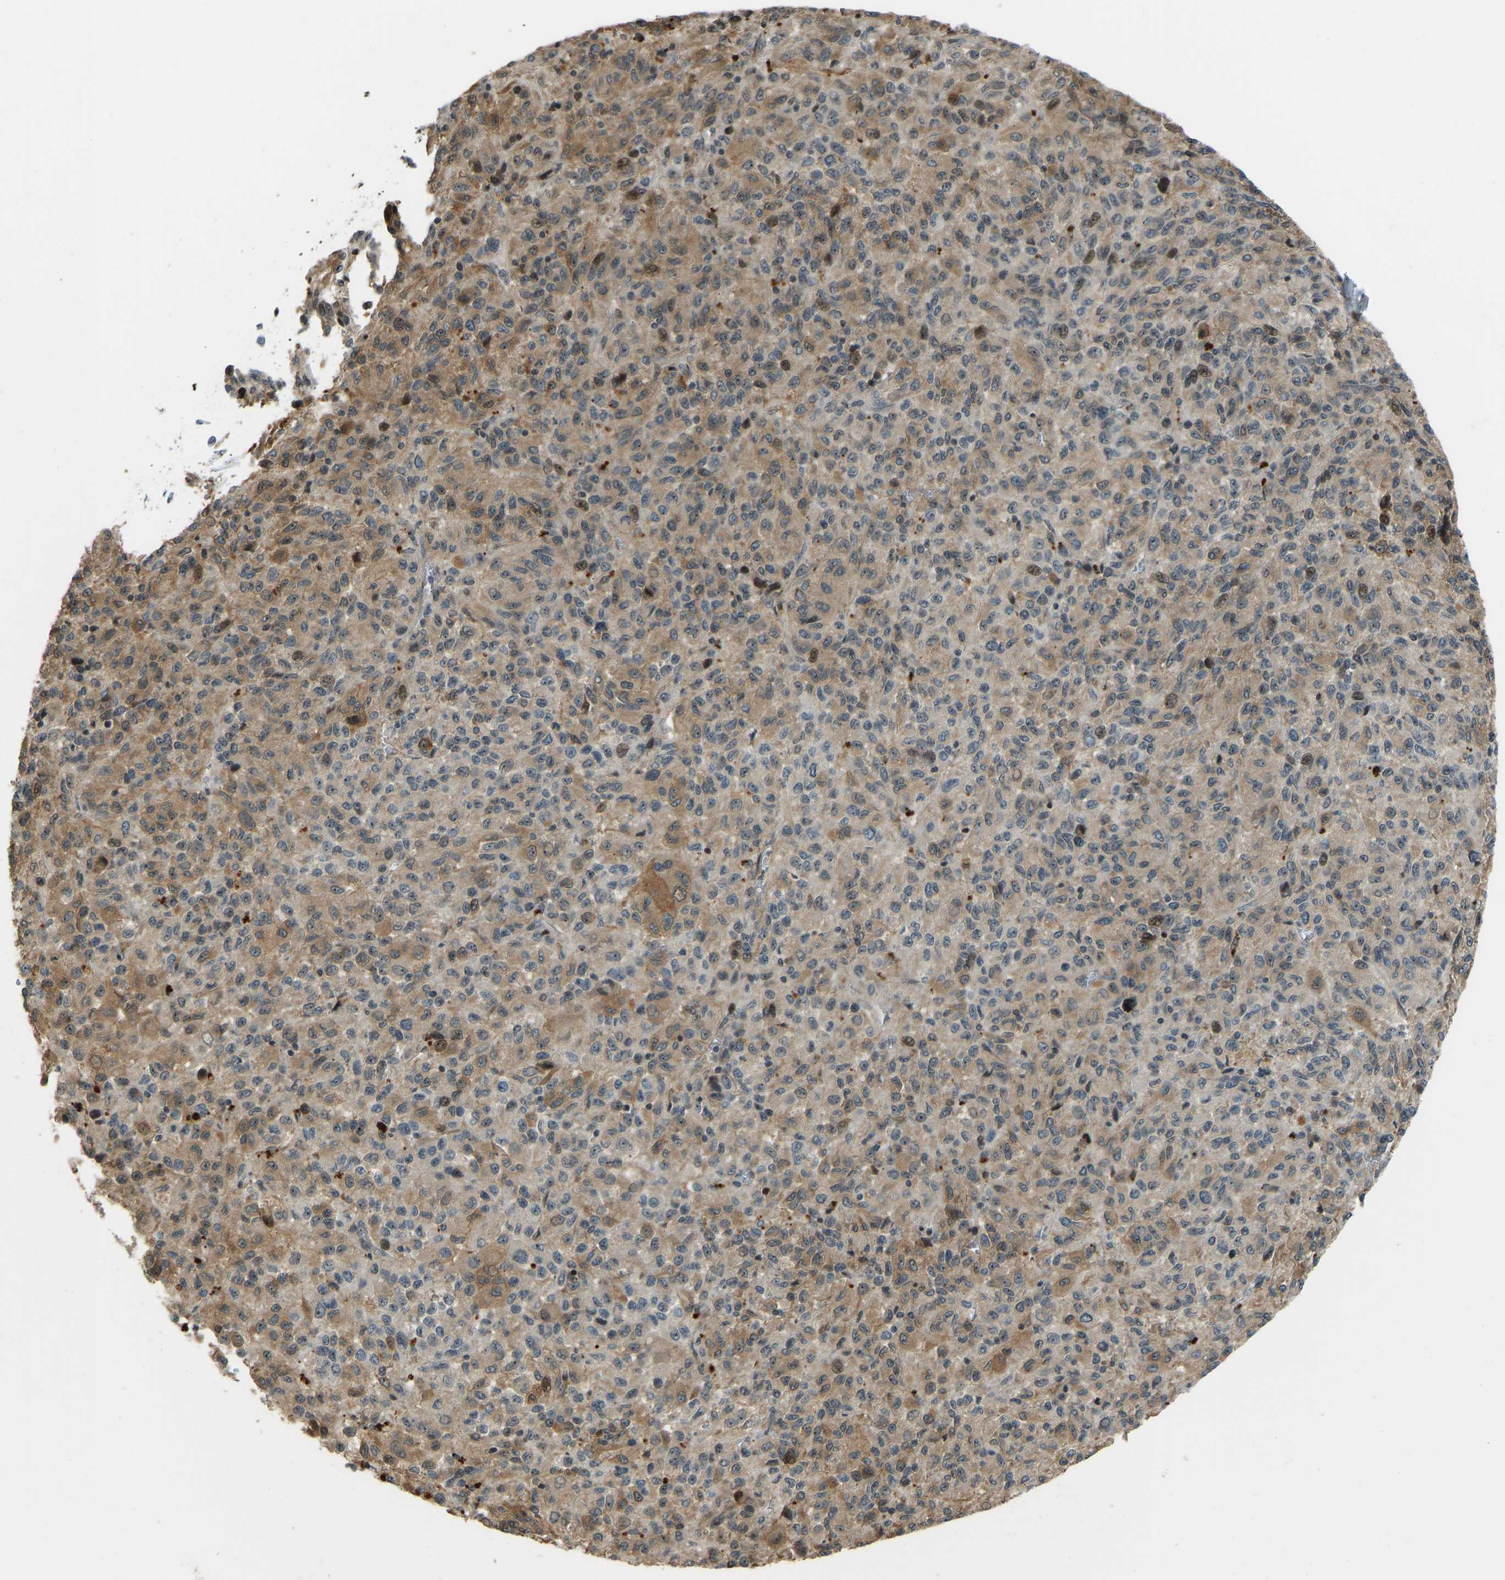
{"staining": {"intensity": "moderate", "quantity": "25%-75%", "location": "cytoplasmic/membranous,nuclear"}, "tissue": "melanoma", "cell_type": "Tumor cells", "image_type": "cancer", "snomed": [{"axis": "morphology", "description": "Malignant melanoma, Metastatic site"}, {"axis": "topography", "description": "Lung"}], "caption": "About 25%-75% of tumor cells in malignant melanoma (metastatic site) display moderate cytoplasmic/membranous and nuclear protein positivity as visualized by brown immunohistochemical staining.", "gene": "SVOPL", "patient": {"sex": "male", "age": 64}}